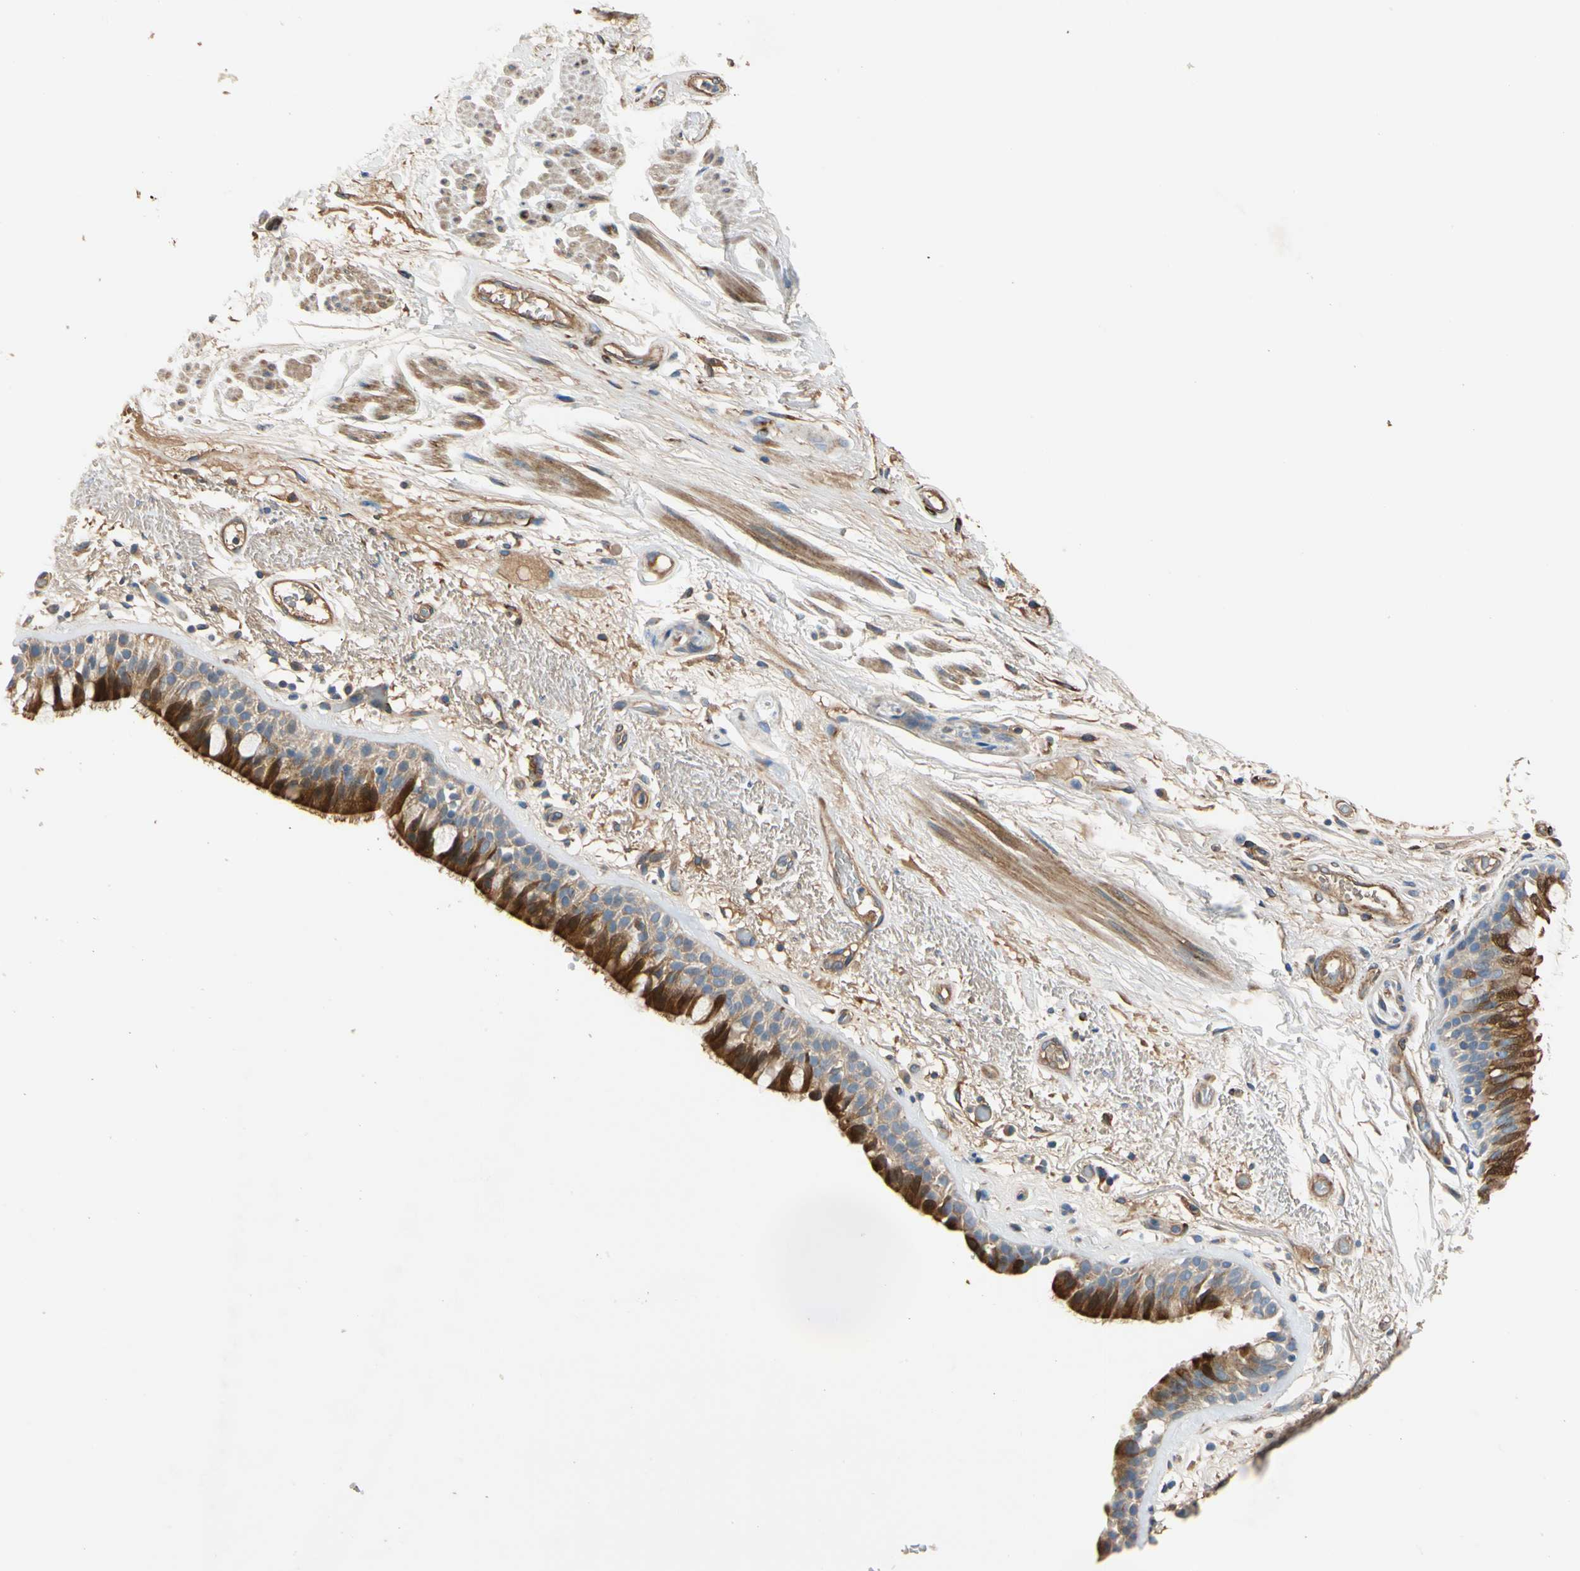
{"staining": {"intensity": "strong", "quantity": "25%-75%", "location": "cytoplasmic/membranous"}, "tissue": "bronchus", "cell_type": "Respiratory epithelial cells", "image_type": "normal", "snomed": [{"axis": "morphology", "description": "Normal tissue, NOS"}, {"axis": "topography", "description": "Bronchus"}], "caption": "An image of human bronchus stained for a protein displays strong cytoplasmic/membranous brown staining in respiratory epithelial cells.", "gene": "ENTREP3", "patient": {"sex": "male", "age": 66}}